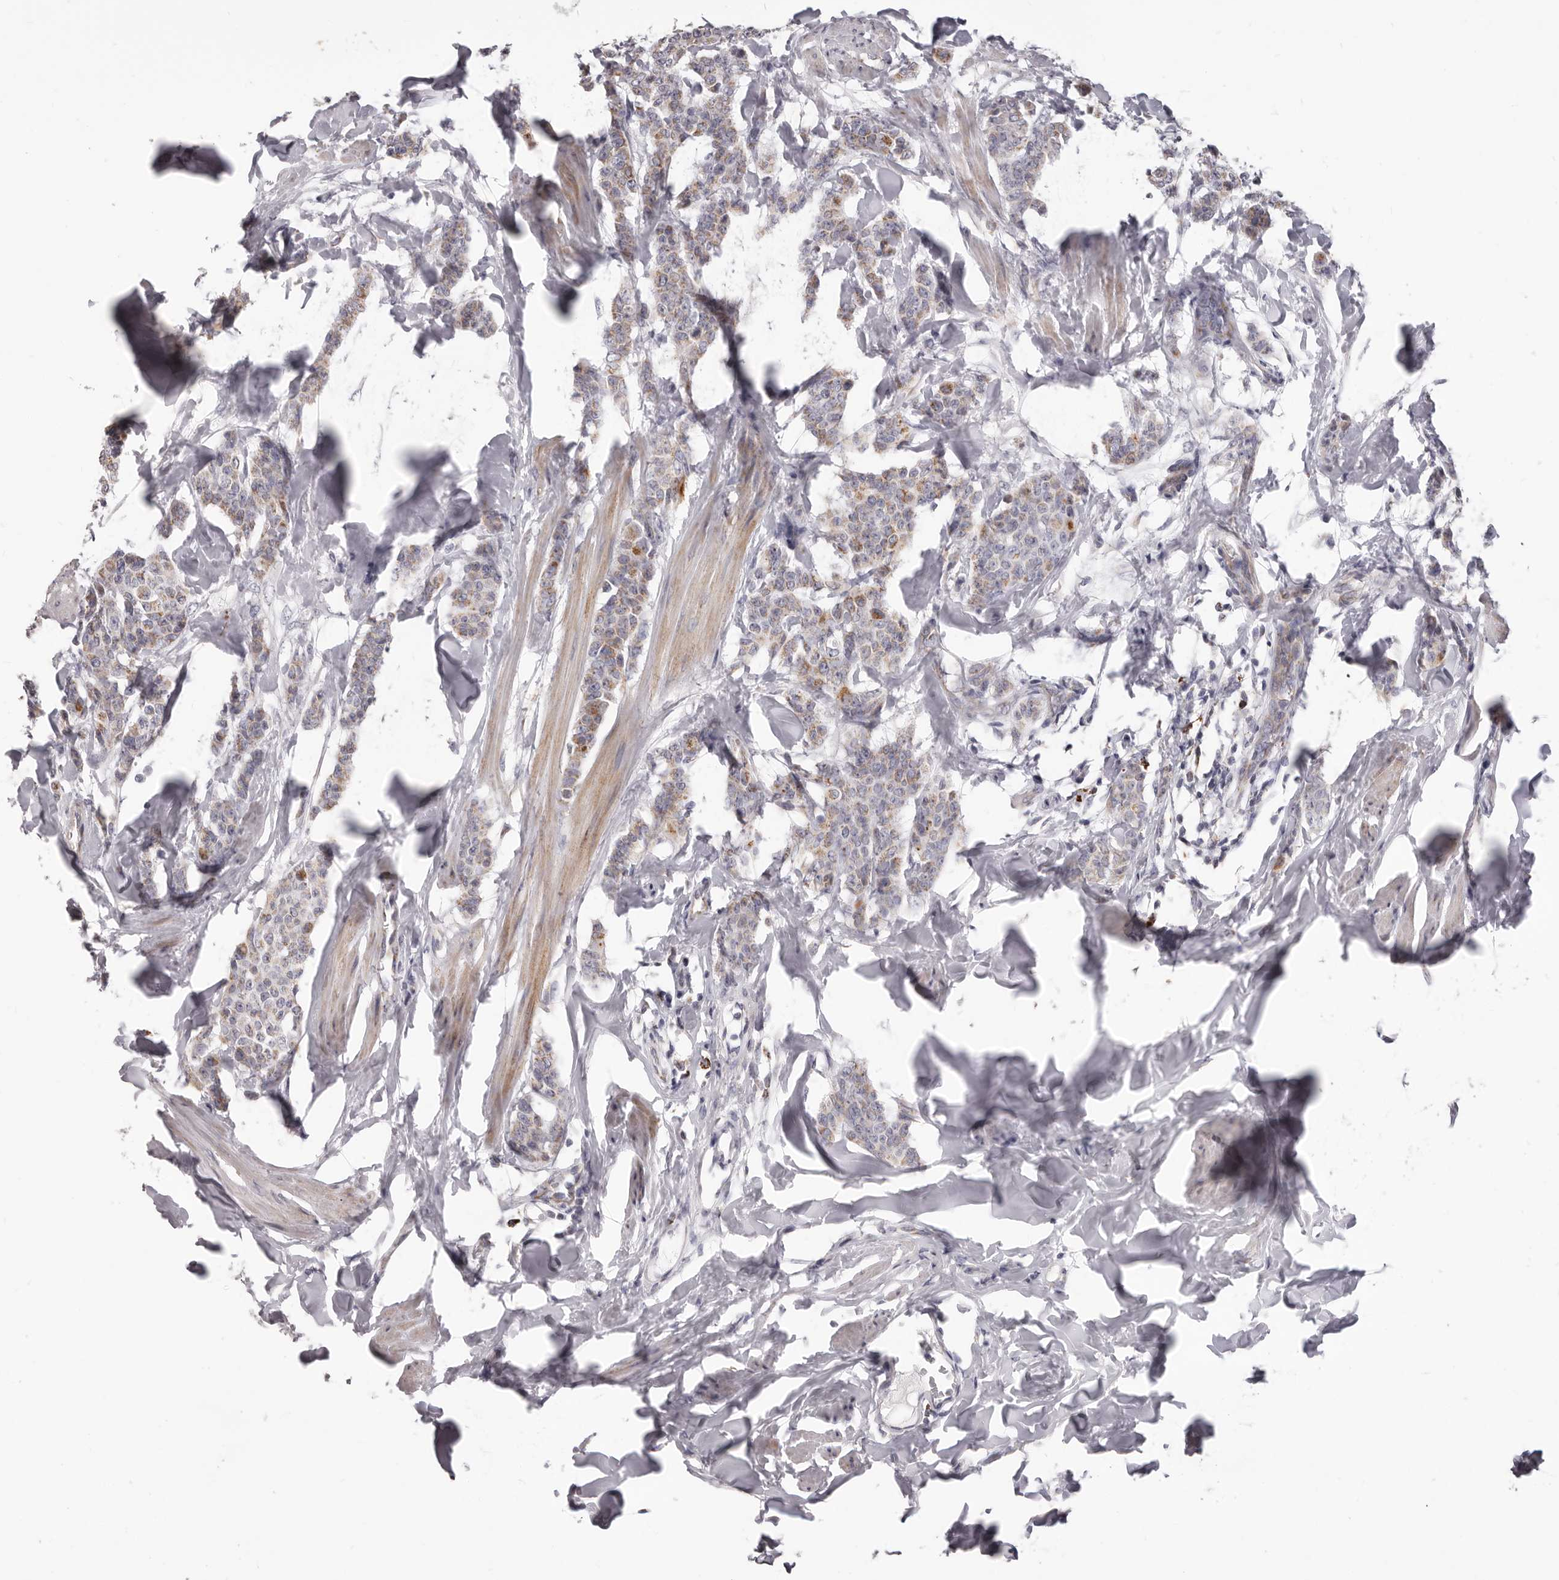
{"staining": {"intensity": "moderate", "quantity": "<25%", "location": "cytoplasmic/membranous"}, "tissue": "breast cancer", "cell_type": "Tumor cells", "image_type": "cancer", "snomed": [{"axis": "morphology", "description": "Duct carcinoma"}, {"axis": "topography", "description": "Breast"}], "caption": "Approximately <25% of tumor cells in human breast cancer exhibit moderate cytoplasmic/membranous protein expression as visualized by brown immunohistochemical staining.", "gene": "PRMT2", "patient": {"sex": "female", "age": 40}}